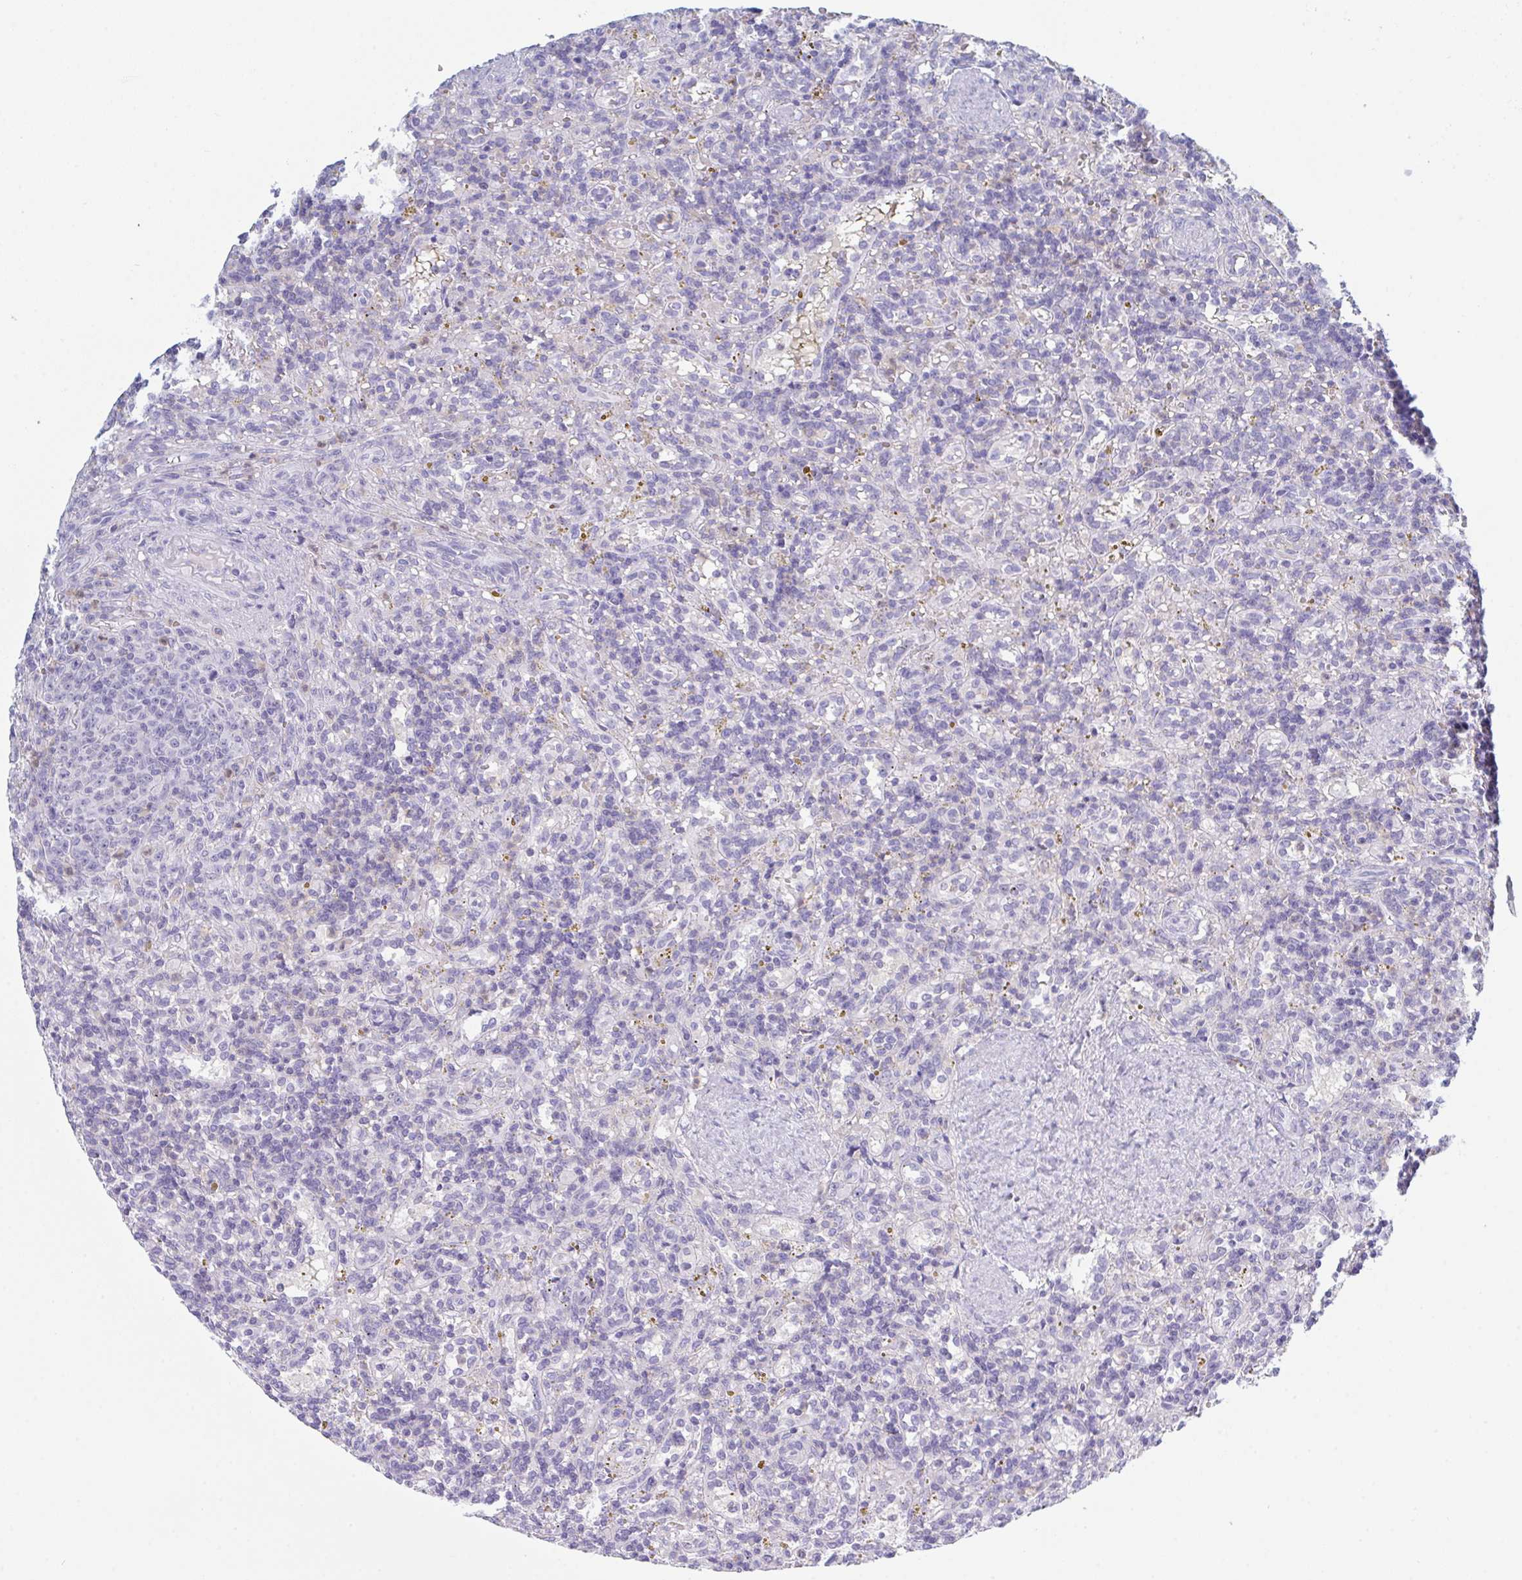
{"staining": {"intensity": "negative", "quantity": "none", "location": "none"}, "tissue": "lymphoma", "cell_type": "Tumor cells", "image_type": "cancer", "snomed": [{"axis": "morphology", "description": "Malignant lymphoma, non-Hodgkin's type, Low grade"}, {"axis": "topography", "description": "Spleen"}], "caption": "Immunohistochemistry micrograph of low-grade malignant lymphoma, non-Hodgkin's type stained for a protein (brown), which reveals no staining in tumor cells.", "gene": "MYO1F", "patient": {"sex": "male", "age": 67}}